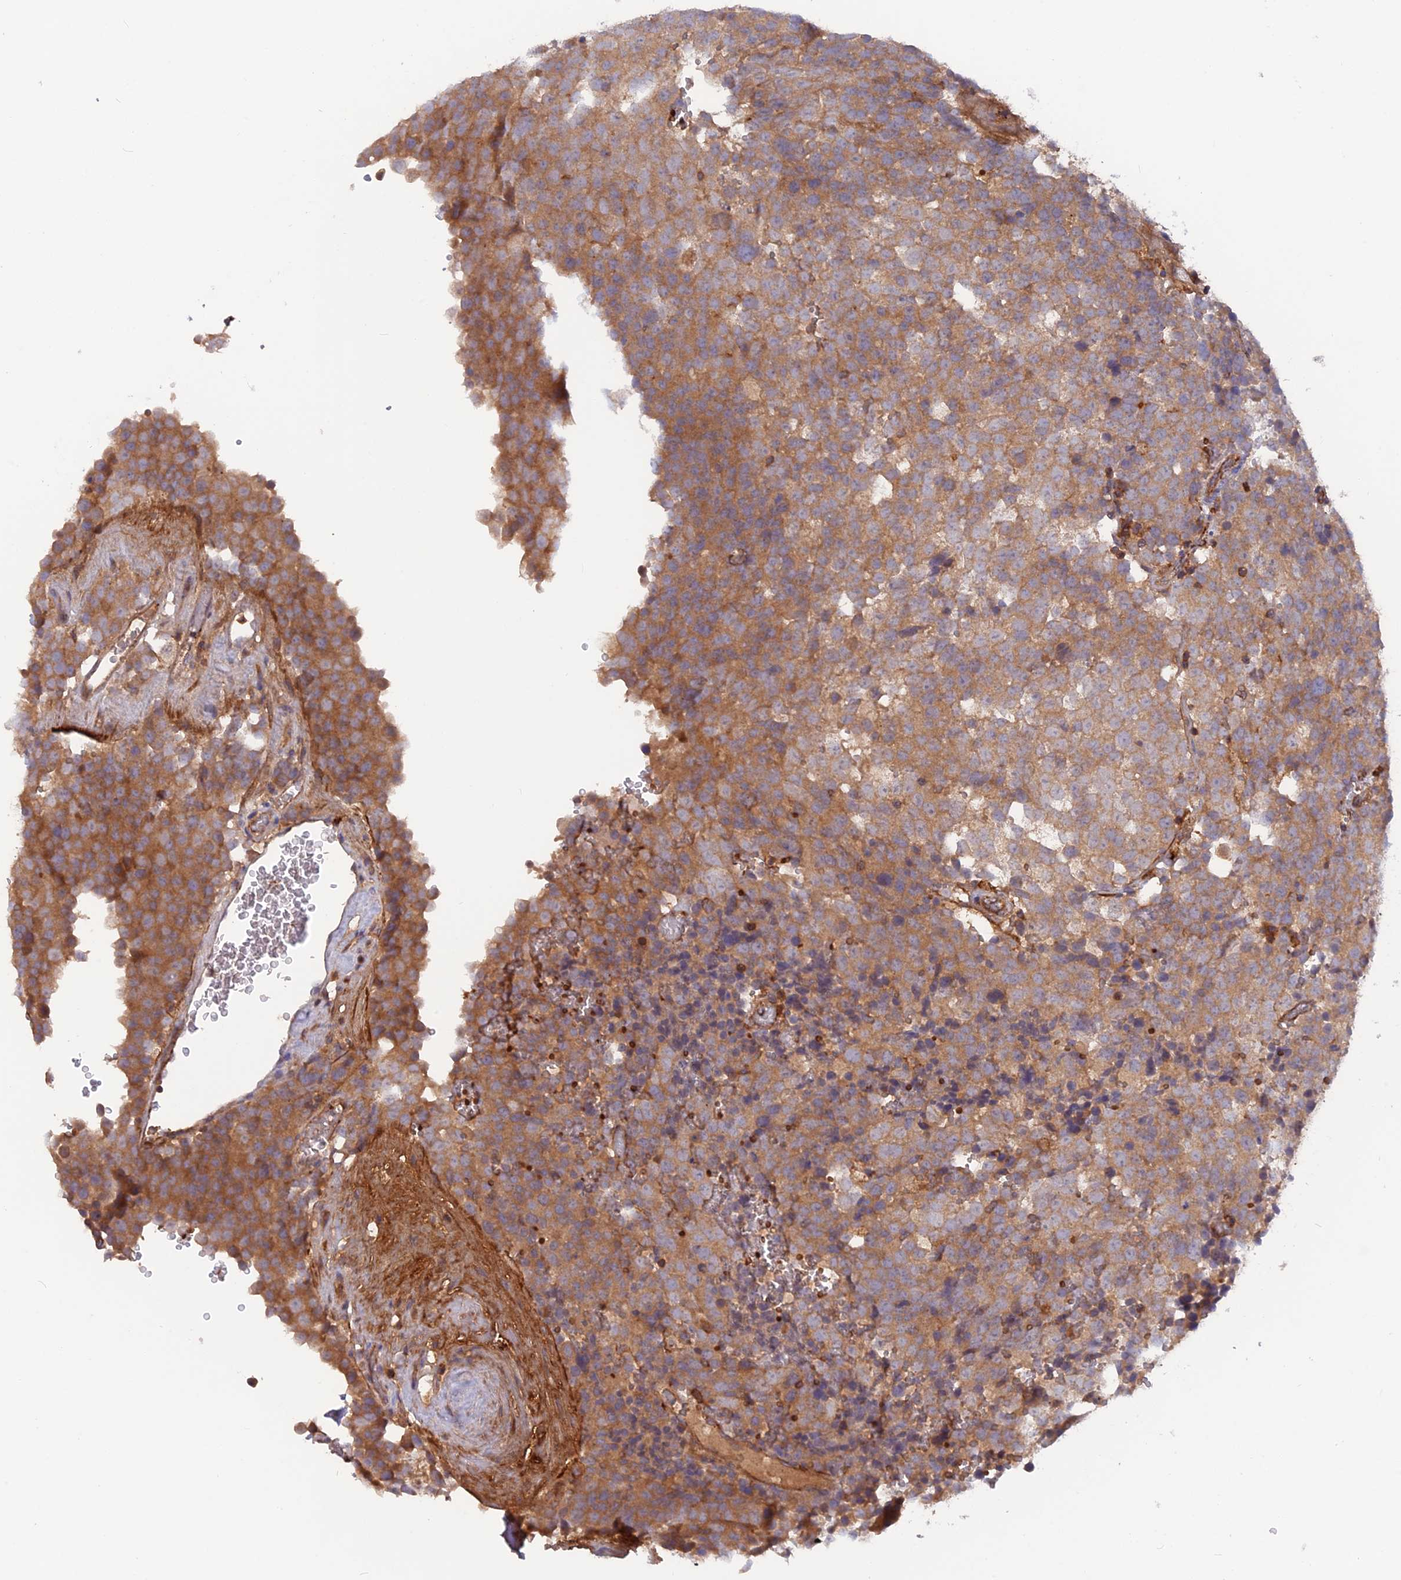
{"staining": {"intensity": "moderate", "quantity": ">75%", "location": "cytoplasmic/membranous"}, "tissue": "testis cancer", "cell_type": "Tumor cells", "image_type": "cancer", "snomed": [{"axis": "morphology", "description": "Seminoma, NOS"}, {"axis": "topography", "description": "Testis"}], "caption": "Moderate cytoplasmic/membranous staining for a protein is identified in approximately >75% of tumor cells of testis cancer using immunohistochemistry (IHC).", "gene": "CPNE7", "patient": {"sex": "male", "age": 71}}